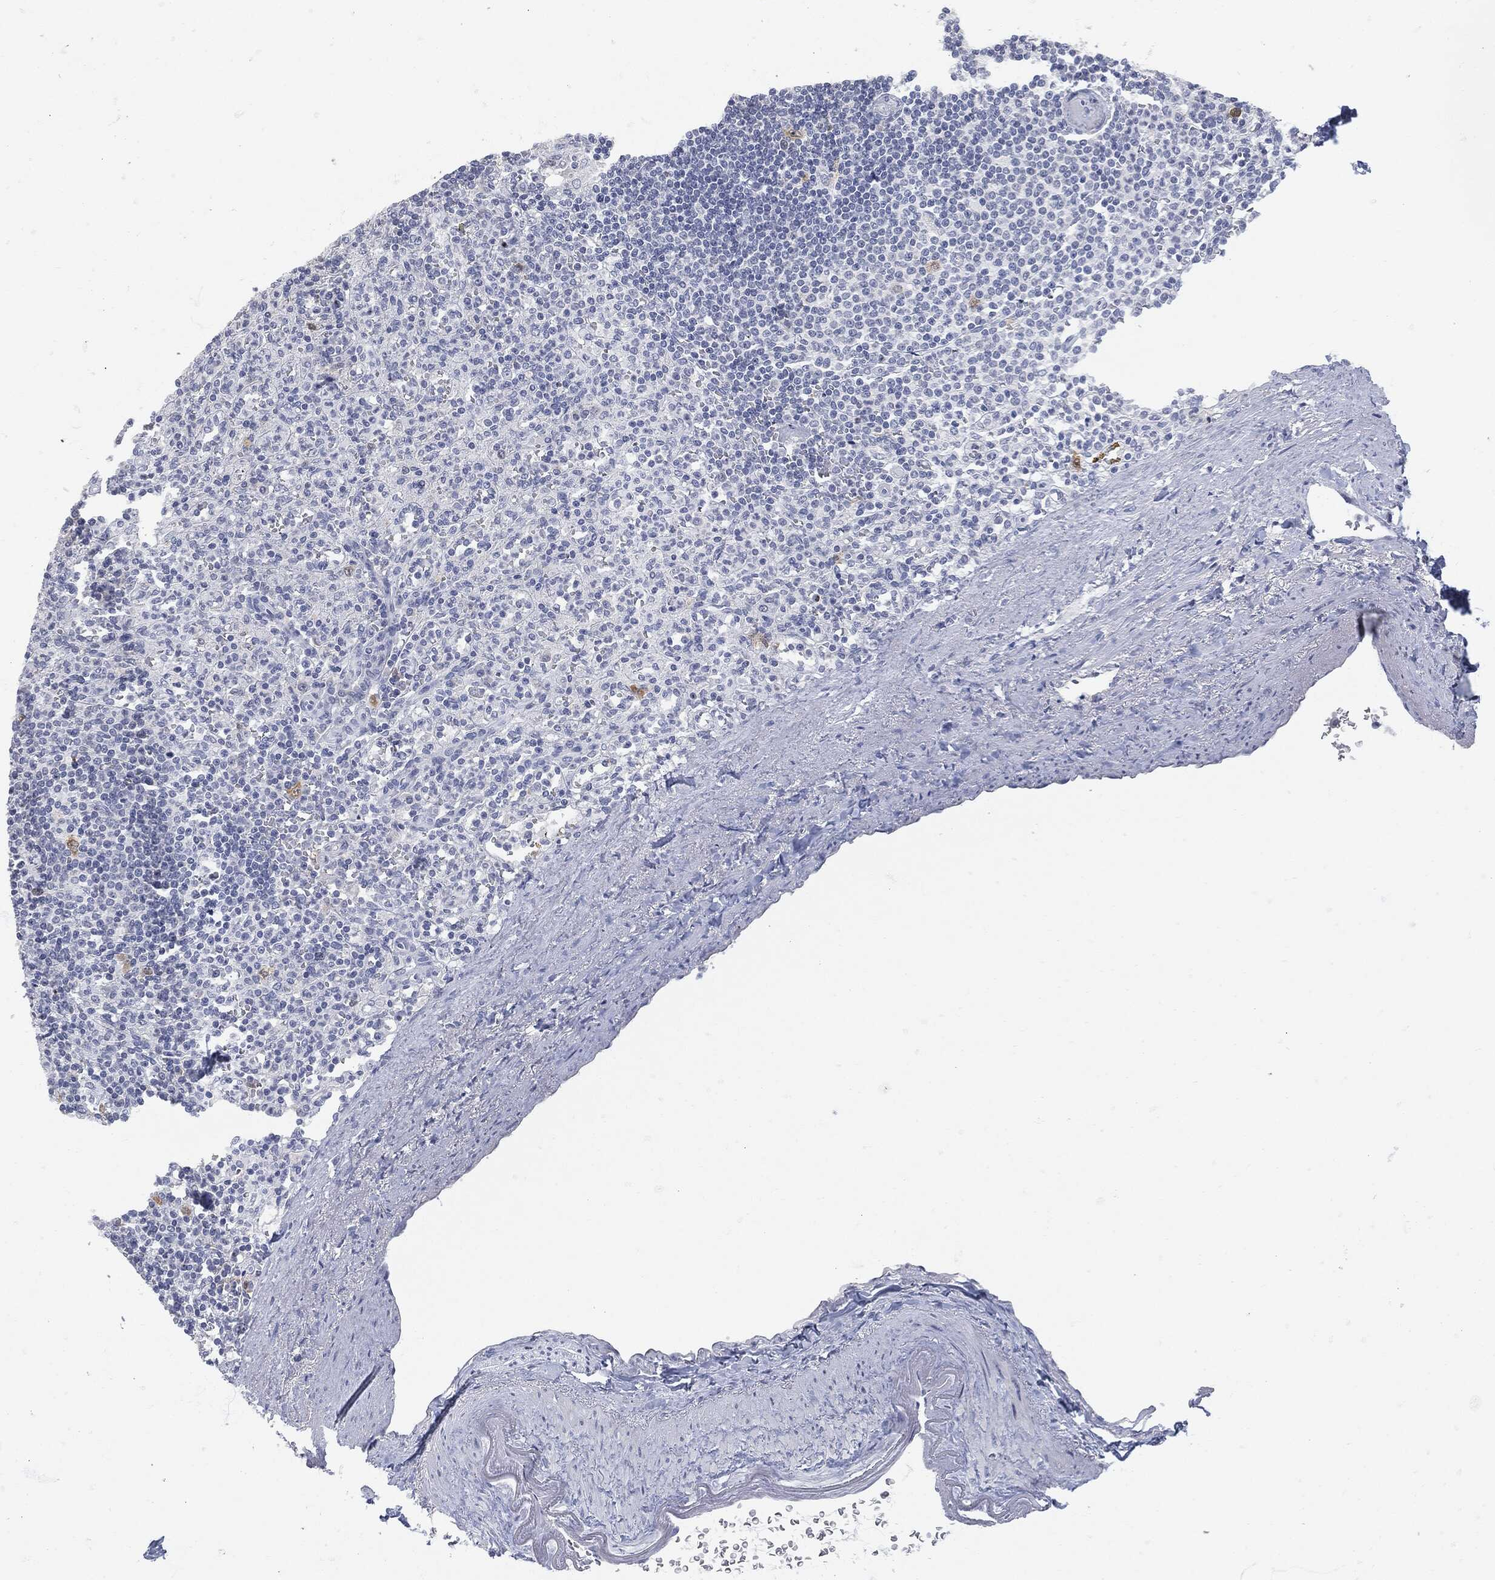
{"staining": {"intensity": "negative", "quantity": "none", "location": "none"}, "tissue": "spleen", "cell_type": "Cells in red pulp", "image_type": "normal", "snomed": [{"axis": "morphology", "description": "Normal tissue, NOS"}, {"axis": "topography", "description": "Spleen"}], "caption": "This is an immunohistochemistry (IHC) histopathology image of unremarkable spleen. There is no expression in cells in red pulp.", "gene": "UBE2C", "patient": {"sex": "female", "age": 74}}